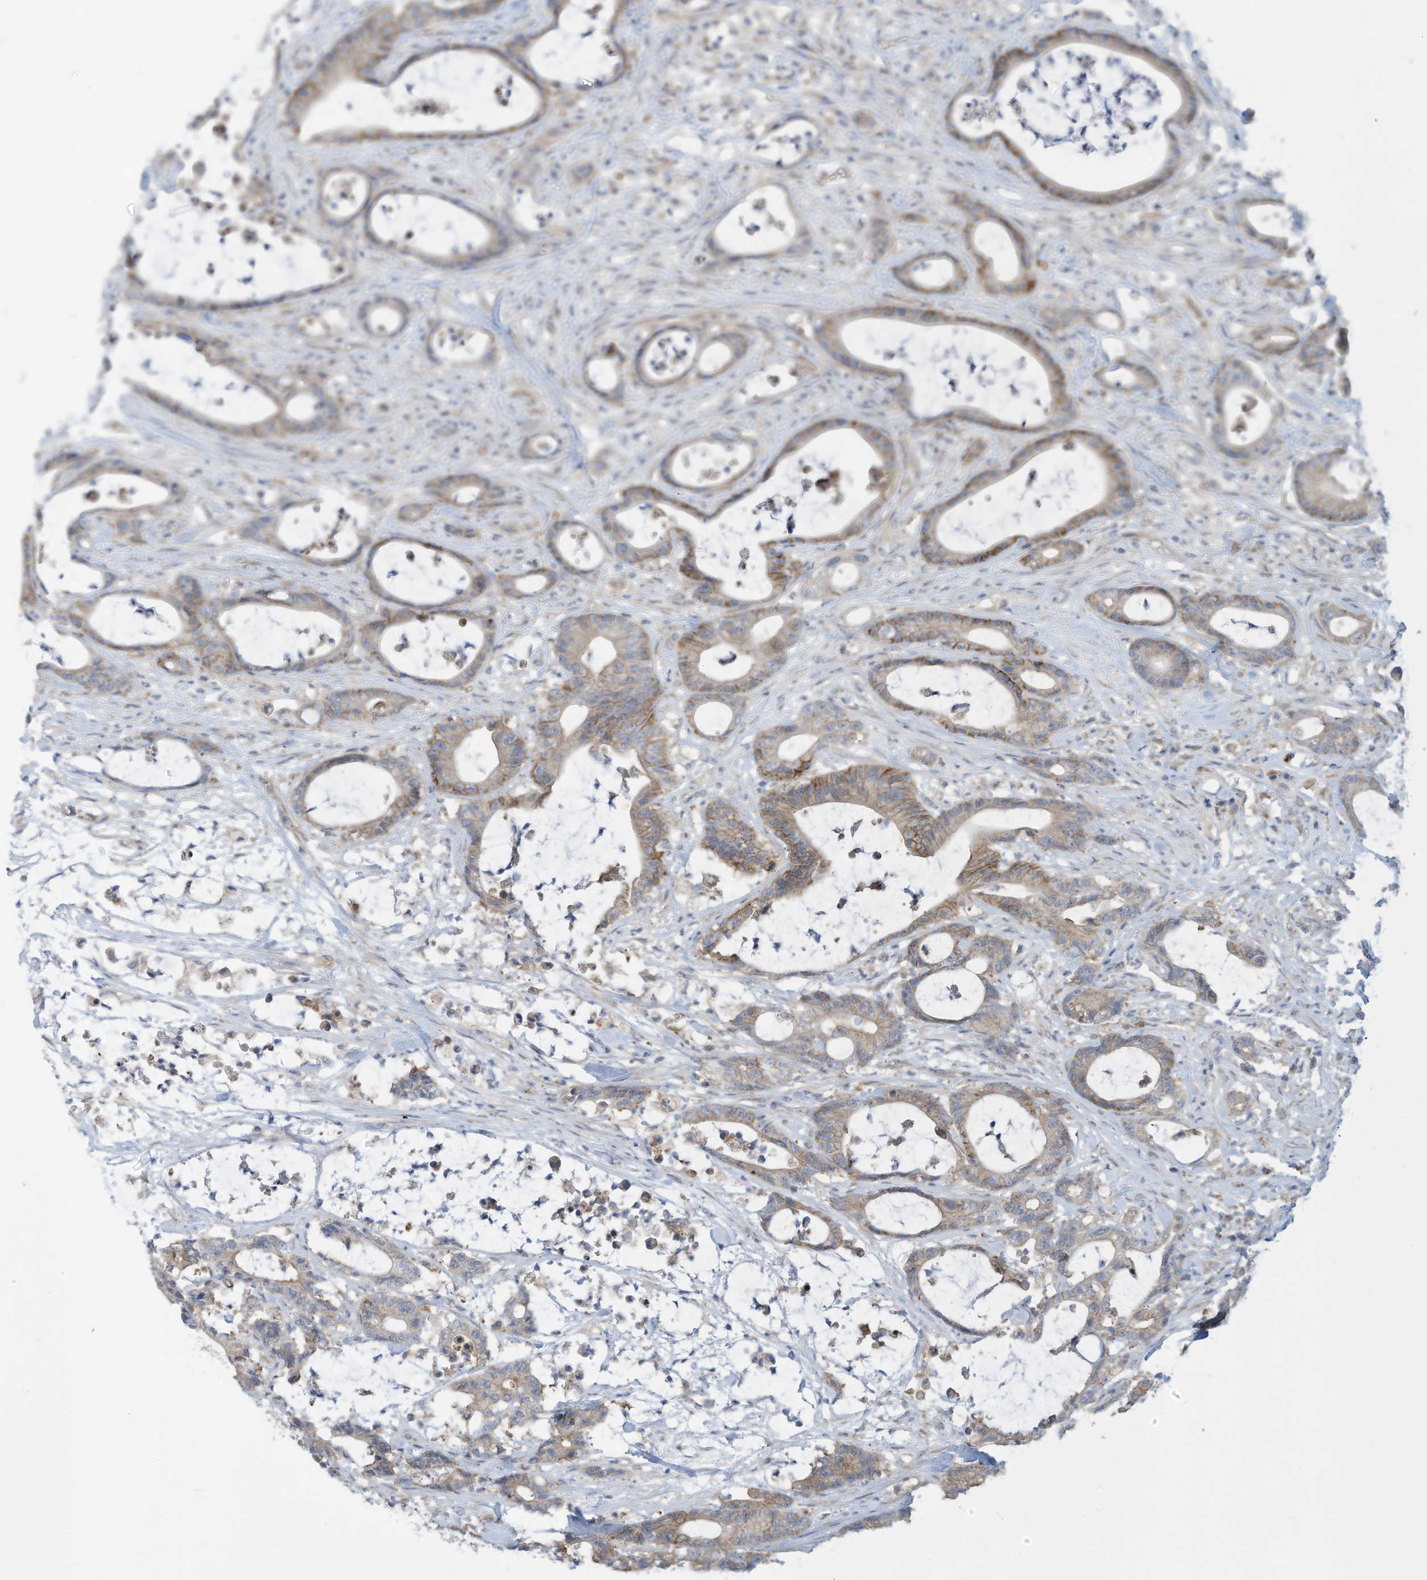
{"staining": {"intensity": "weak", "quantity": ">75%", "location": "cytoplasmic/membranous"}, "tissue": "colorectal cancer", "cell_type": "Tumor cells", "image_type": "cancer", "snomed": [{"axis": "morphology", "description": "Adenocarcinoma, NOS"}, {"axis": "topography", "description": "Colon"}], "caption": "Weak cytoplasmic/membranous protein positivity is seen in approximately >75% of tumor cells in adenocarcinoma (colorectal).", "gene": "ADAT2", "patient": {"sex": "female", "age": 84}}